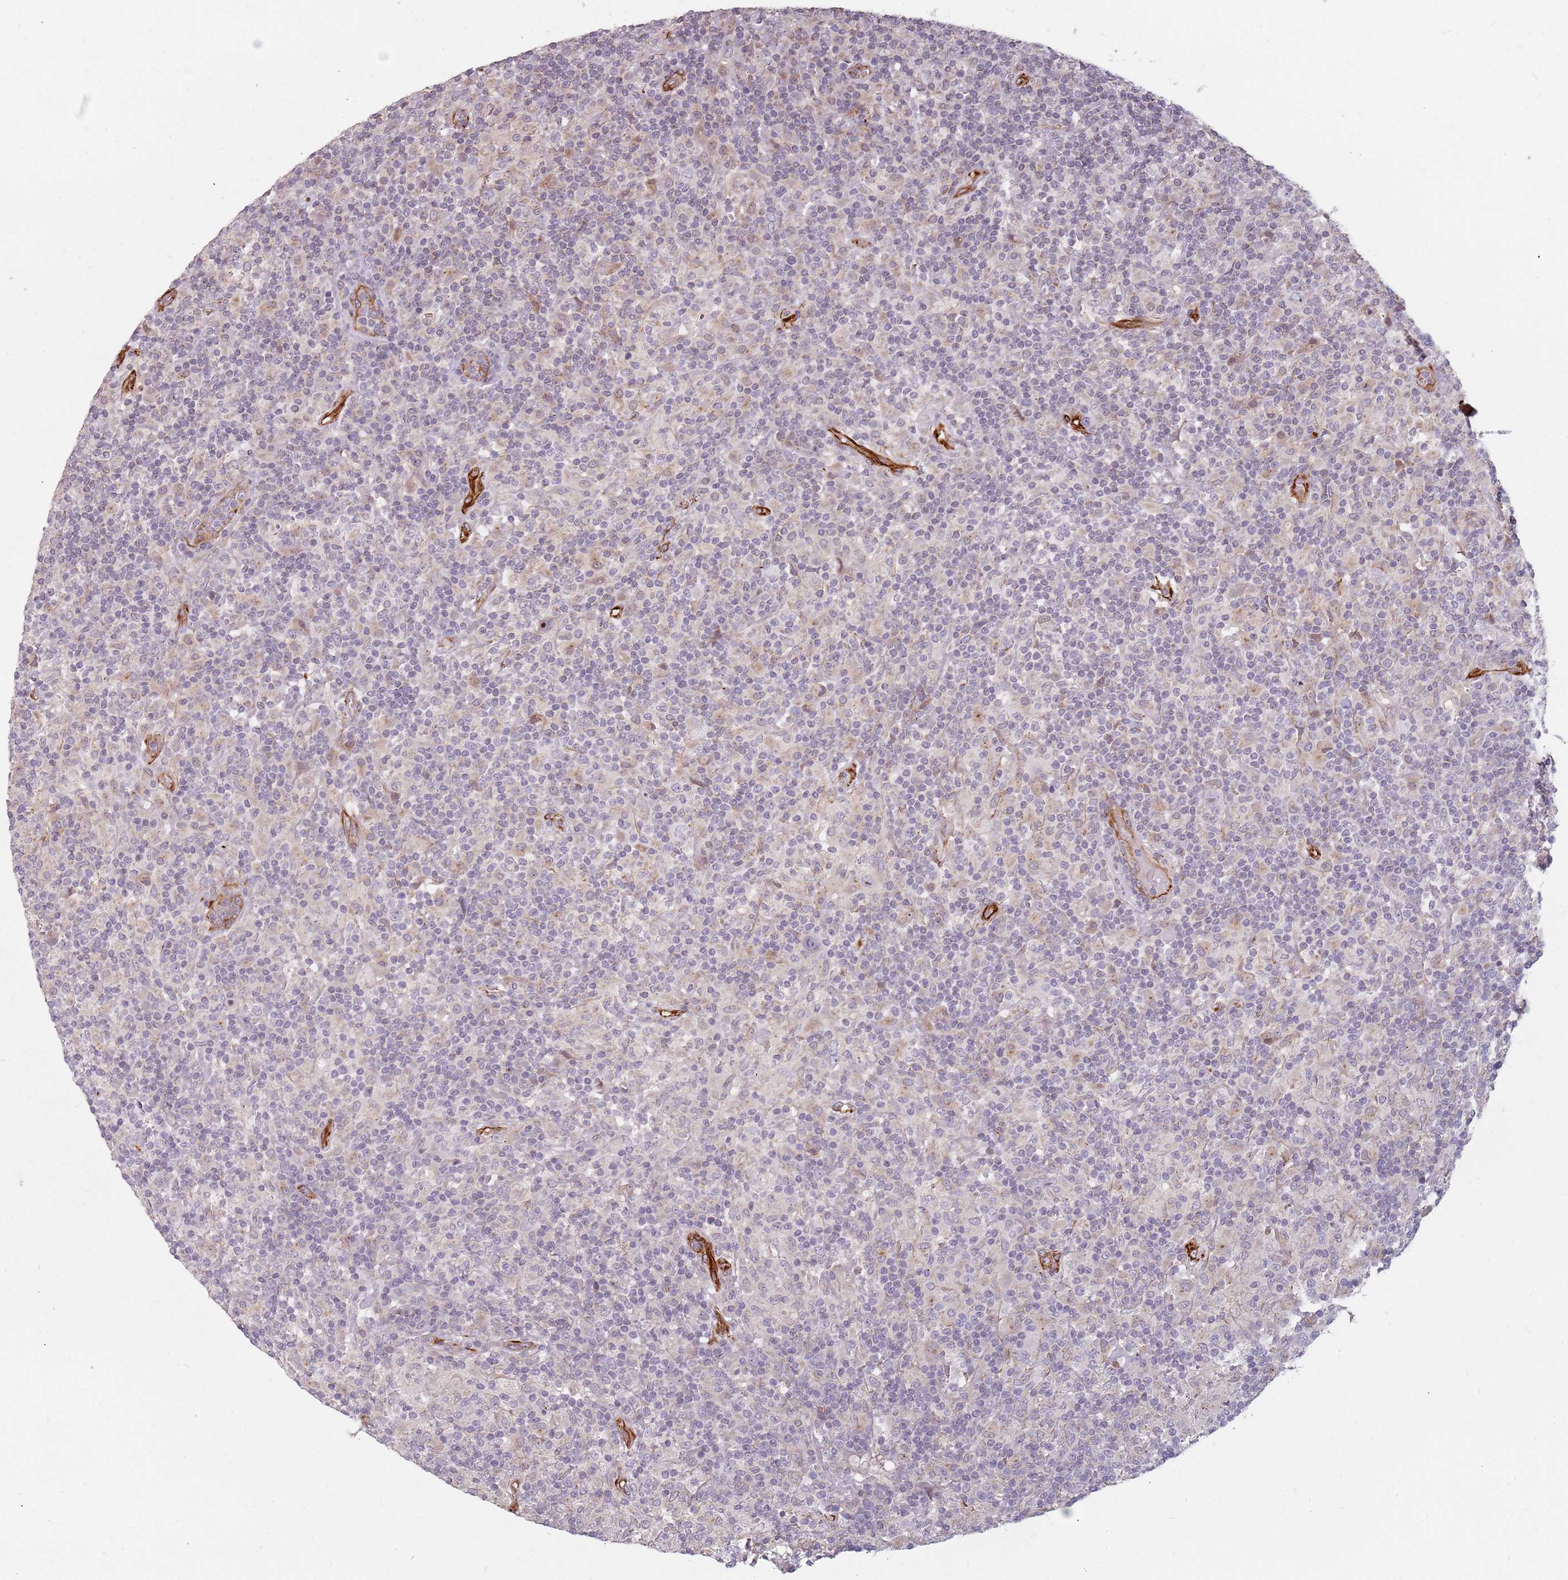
{"staining": {"intensity": "negative", "quantity": "none", "location": "none"}, "tissue": "lymphoma", "cell_type": "Tumor cells", "image_type": "cancer", "snomed": [{"axis": "morphology", "description": "Hodgkin's disease, NOS"}, {"axis": "topography", "description": "Lymph node"}], "caption": "The image shows no significant expression in tumor cells of lymphoma. Nuclei are stained in blue.", "gene": "GAS2L3", "patient": {"sex": "male", "age": 70}}